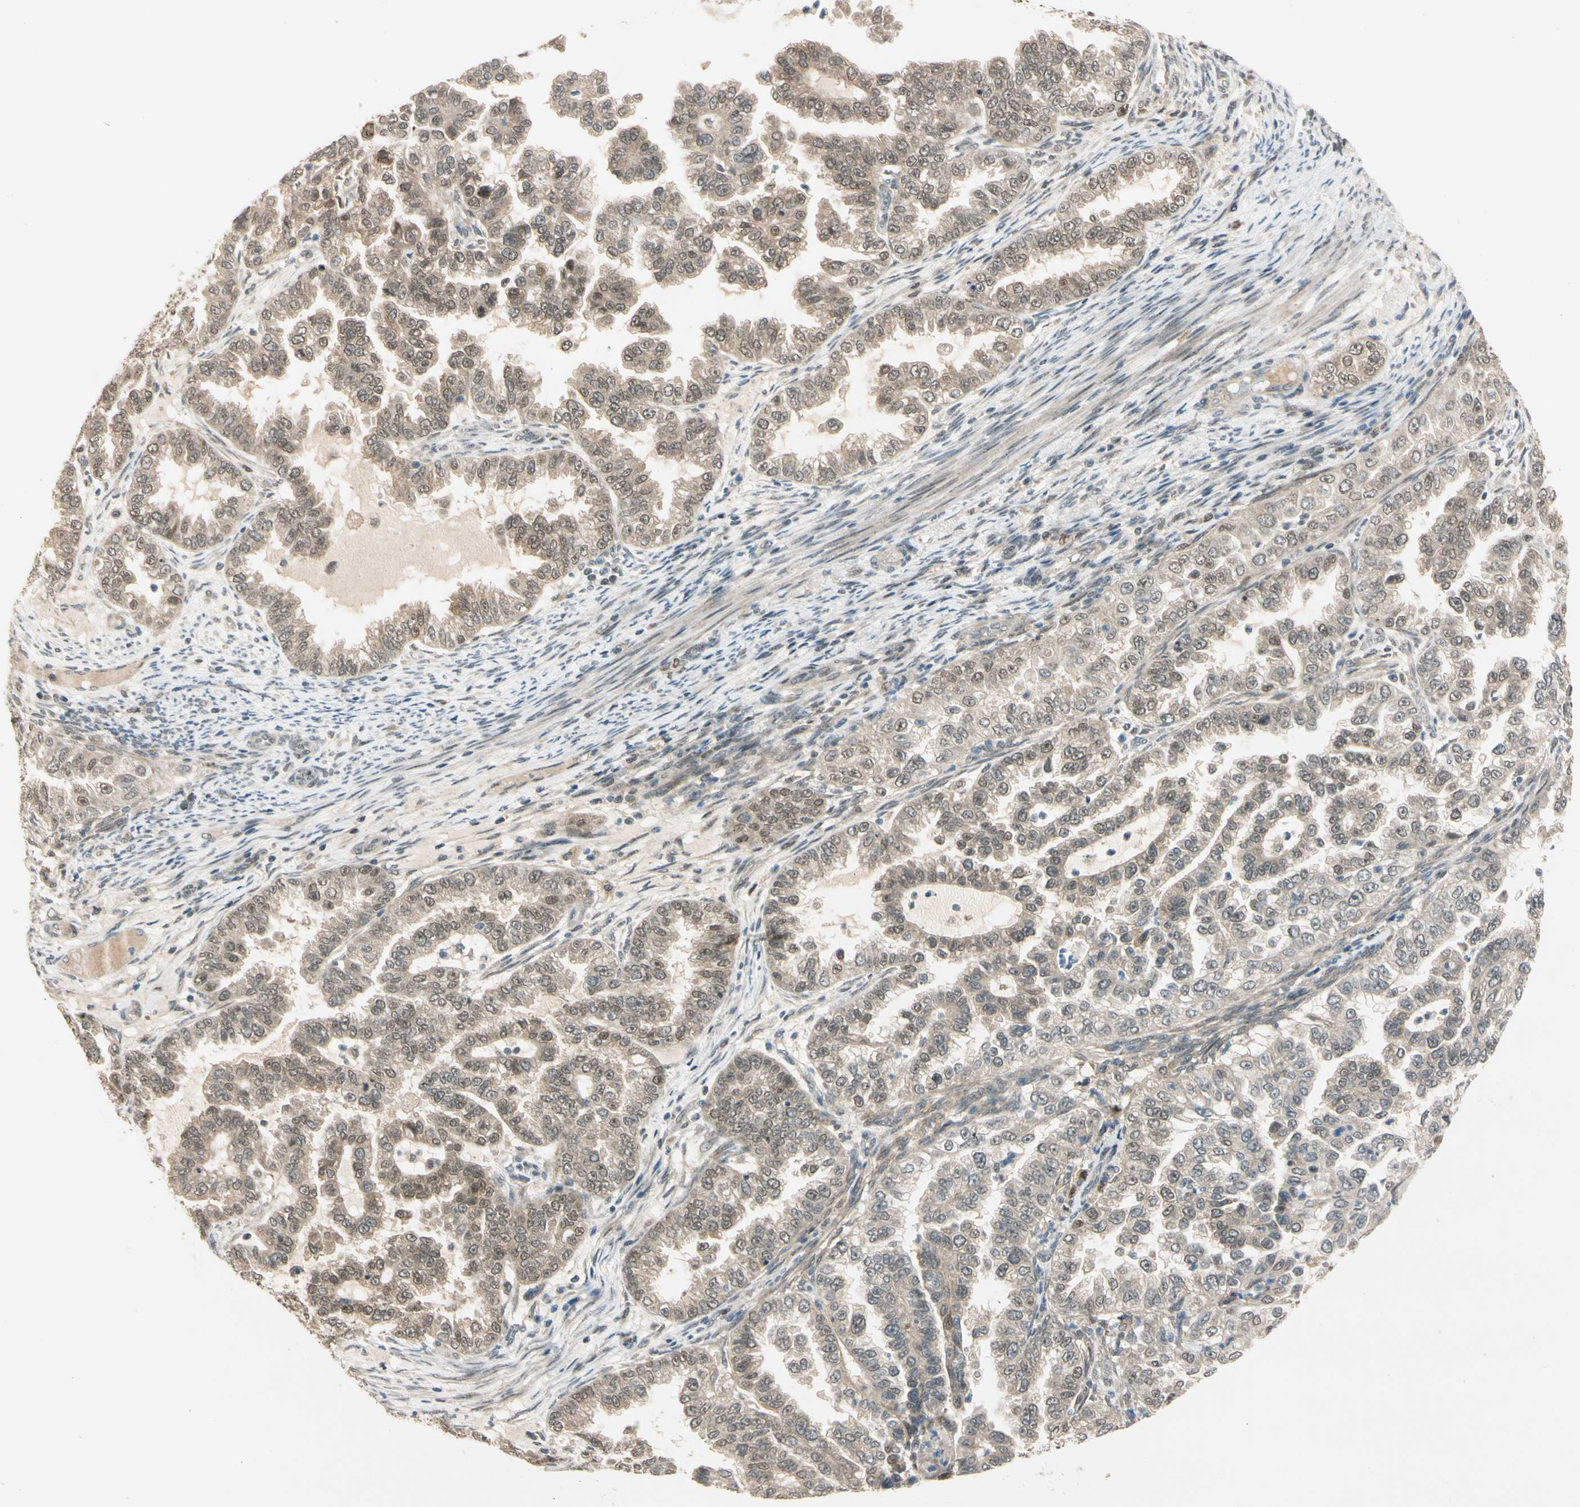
{"staining": {"intensity": "moderate", "quantity": ">75%", "location": "cytoplasmic/membranous,nuclear"}, "tissue": "endometrial cancer", "cell_type": "Tumor cells", "image_type": "cancer", "snomed": [{"axis": "morphology", "description": "Adenocarcinoma, NOS"}, {"axis": "topography", "description": "Endometrium"}], "caption": "IHC (DAB) staining of endometrial adenocarcinoma shows moderate cytoplasmic/membranous and nuclear protein positivity in approximately >75% of tumor cells.", "gene": "RIOX2", "patient": {"sex": "female", "age": 85}}